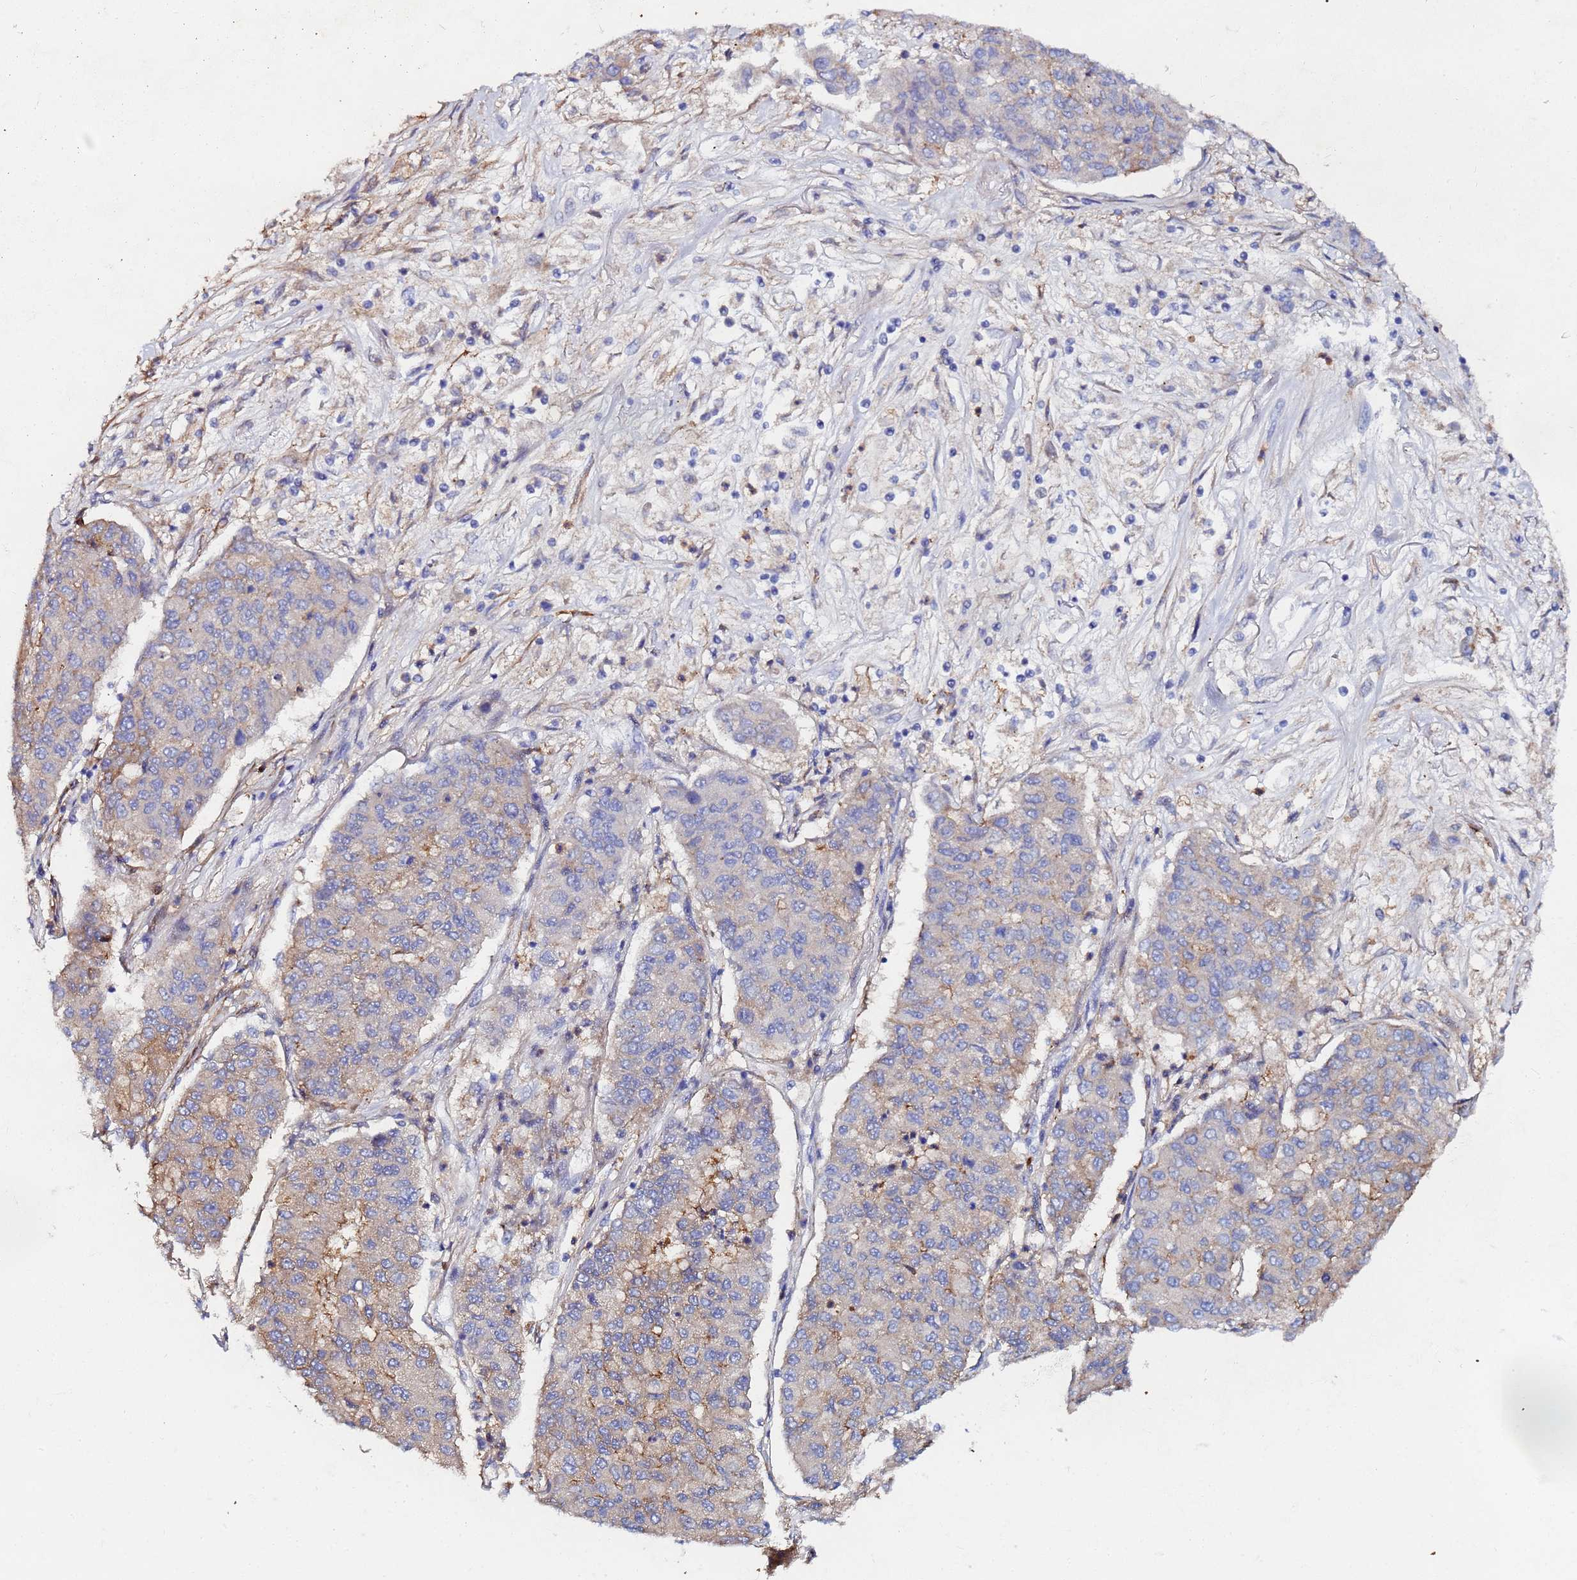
{"staining": {"intensity": "weak", "quantity": "25%-75%", "location": "cytoplasmic/membranous"}, "tissue": "lung cancer", "cell_type": "Tumor cells", "image_type": "cancer", "snomed": [{"axis": "morphology", "description": "Squamous cell carcinoma, NOS"}, {"axis": "topography", "description": "Lung"}], "caption": "Lung squamous cell carcinoma stained with IHC shows weak cytoplasmic/membranous expression in about 25%-75% of tumor cells. (brown staining indicates protein expression, while blue staining denotes nuclei).", "gene": "BASP1", "patient": {"sex": "male", "age": 74}}